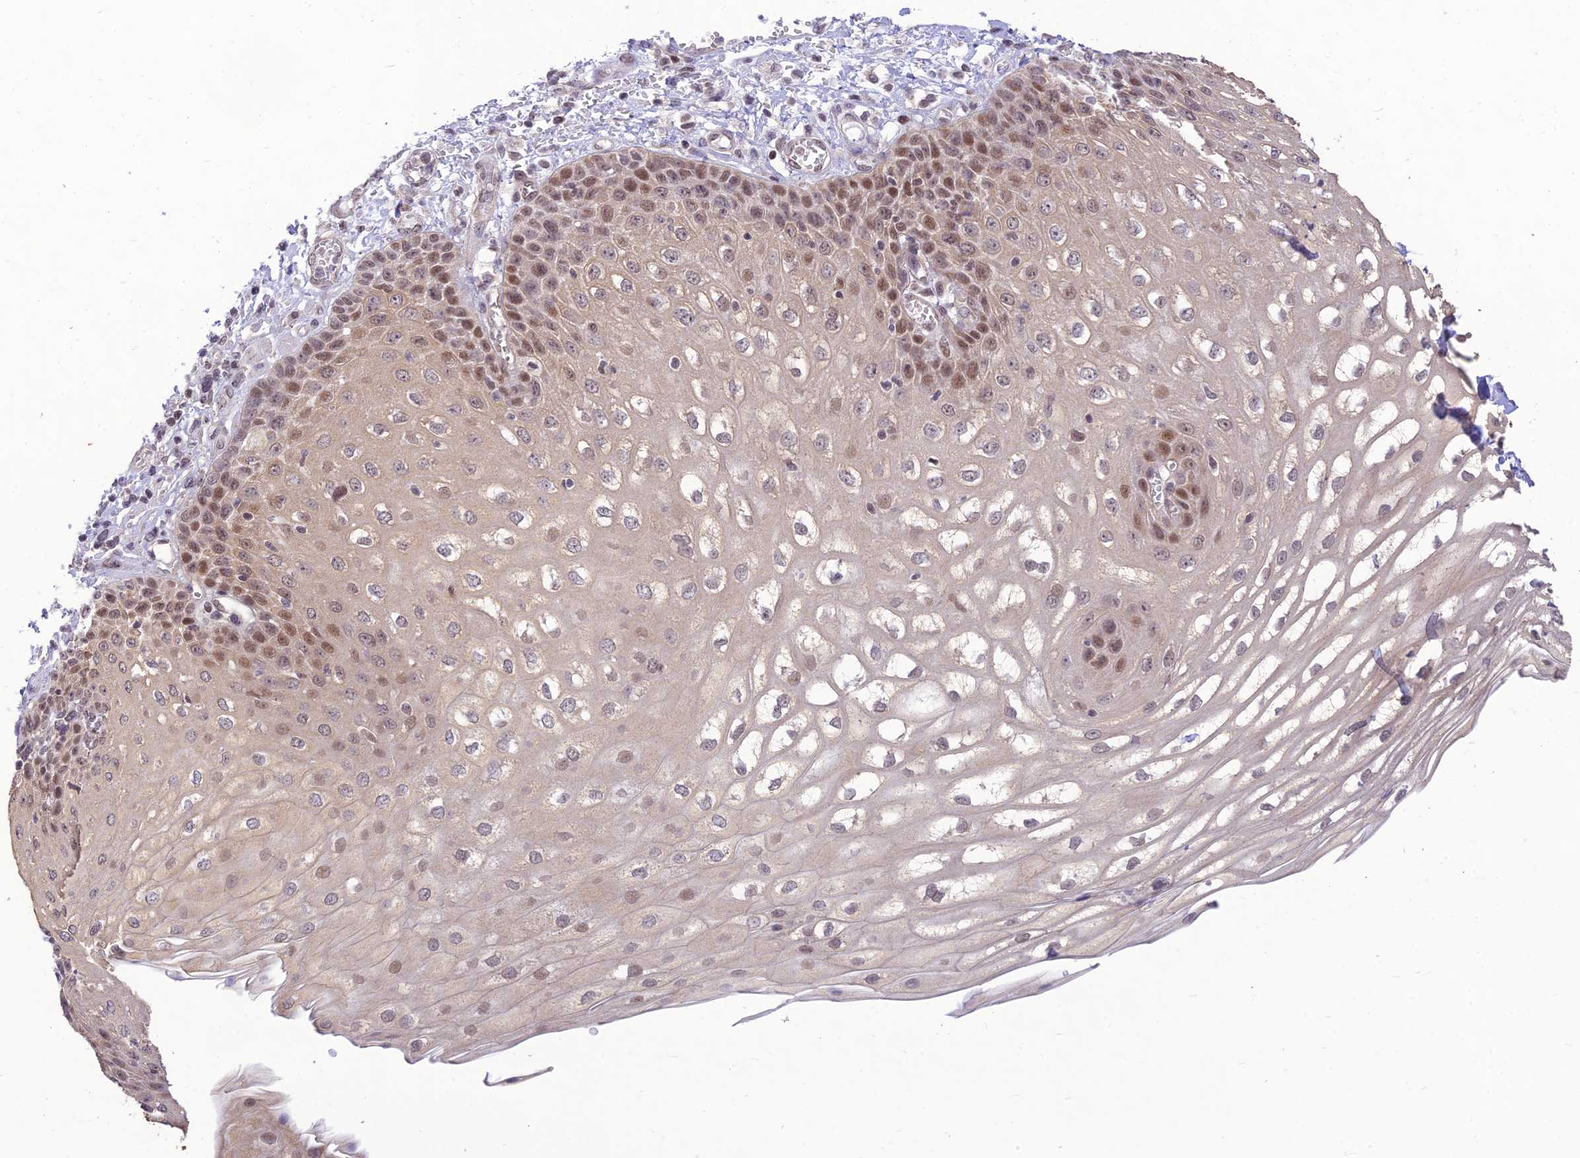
{"staining": {"intensity": "moderate", "quantity": "25%-75%", "location": "nuclear"}, "tissue": "esophagus", "cell_type": "Squamous epithelial cells", "image_type": "normal", "snomed": [{"axis": "morphology", "description": "Normal tissue, NOS"}, {"axis": "topography", "description": "Esophagus"}], "caption": "The immunohistochemical stain labels moderate nuclear staining in squamous epithelial cells of benign esophagus.", "gene": "MICOS13", "patient": {"sex": "male", "age": 81}}